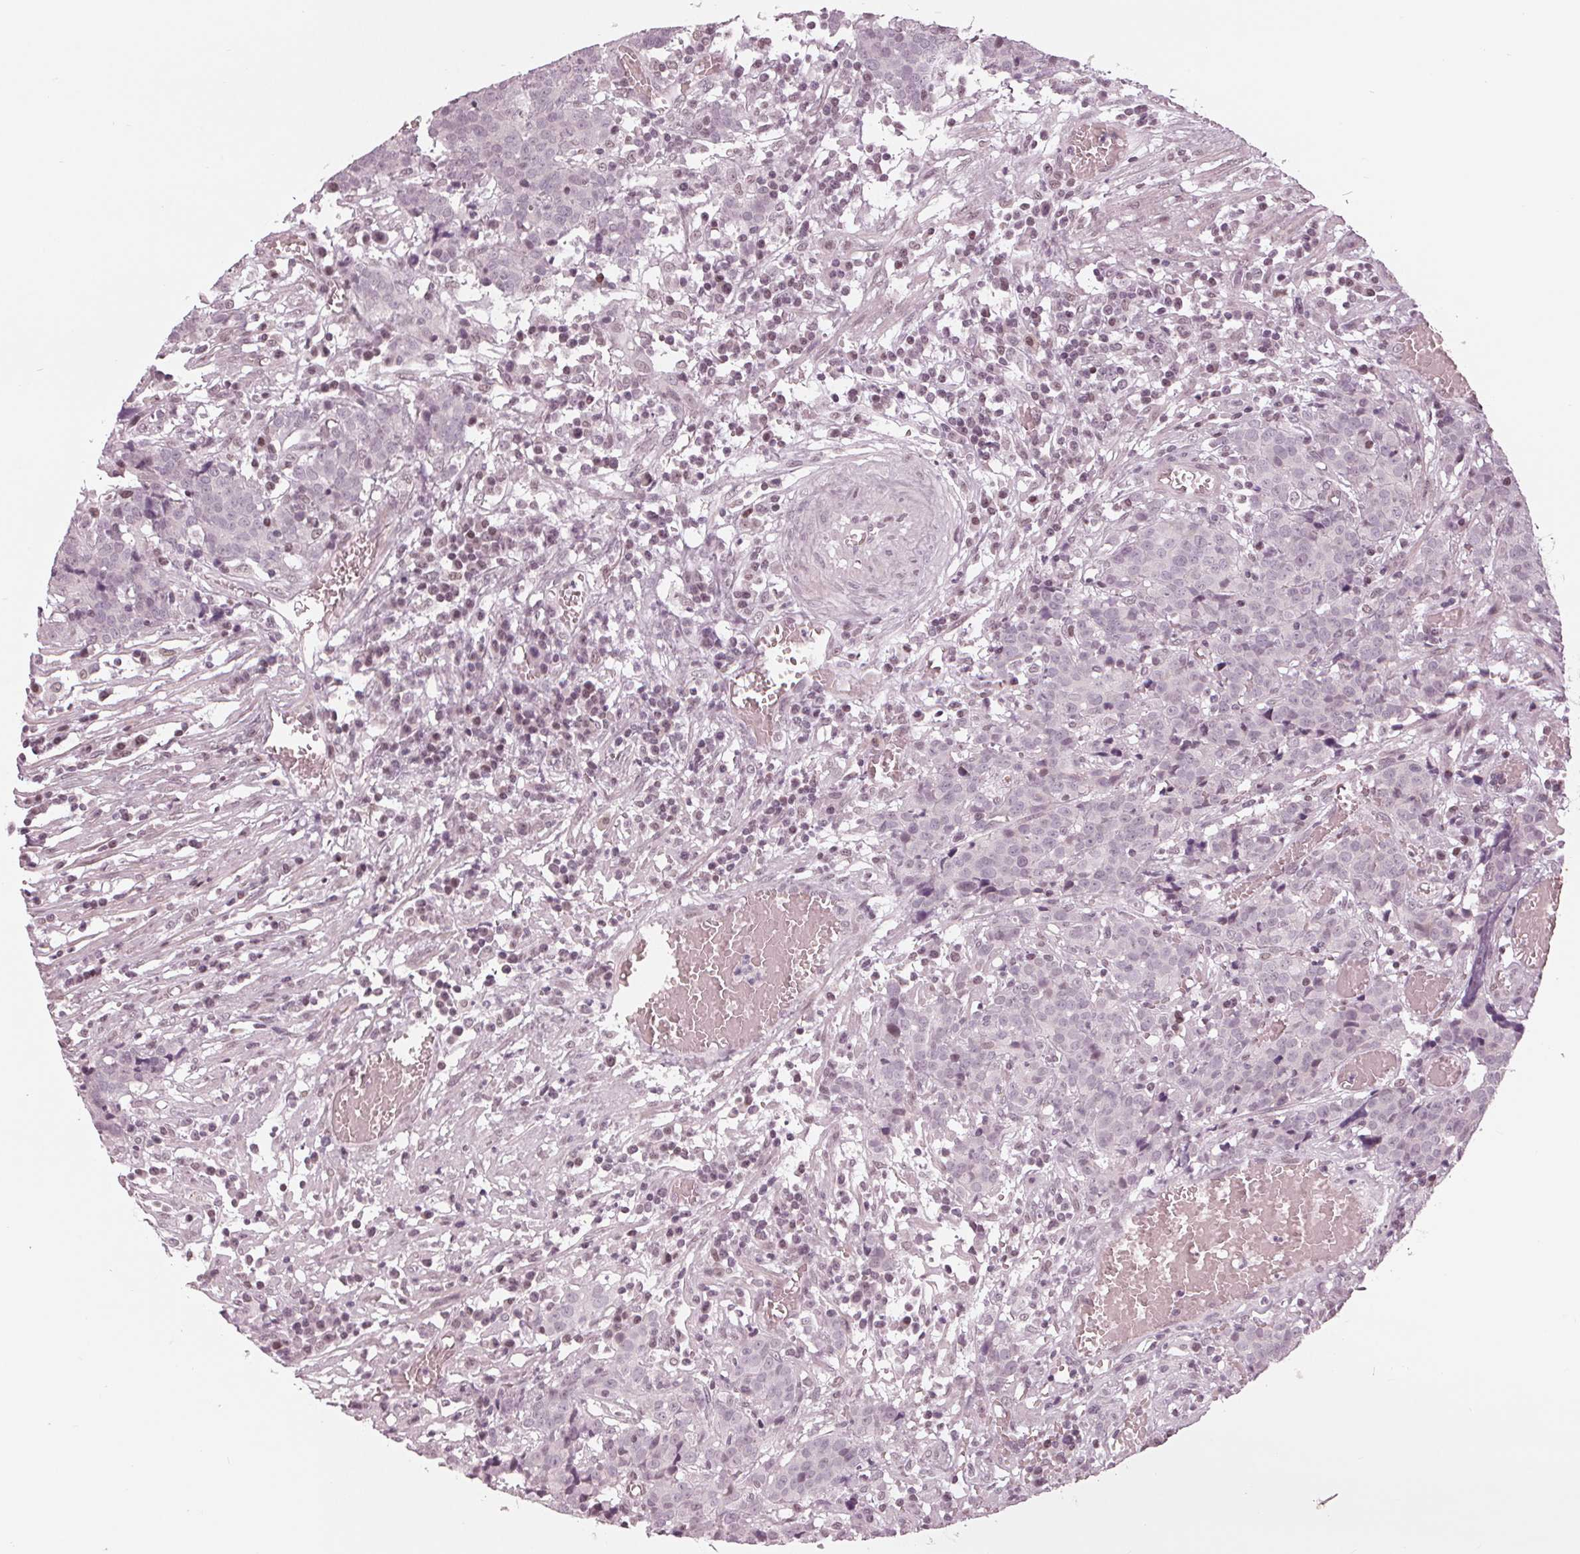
{"staining": {"intensity": "negative", "quantity": "none", "location": "none"}, "tissue": "prostate cancer", "cell_type": "Tumor cells", "image_type": "cancer", "snomed": [{"axis": "morphology", "description": "Adenocarcinoma, High grade"}, {"axis": "topography", "description": "Prostate and seminal vesicle, NOS"}], "caption": "Prostate high-grade adenocarcinoma stained for a protein using immunohistochemistry (IHC) shows no expression tumor cells.", "gene": "DNMT3L", "patient": {"sex": "male", "age": 60}}